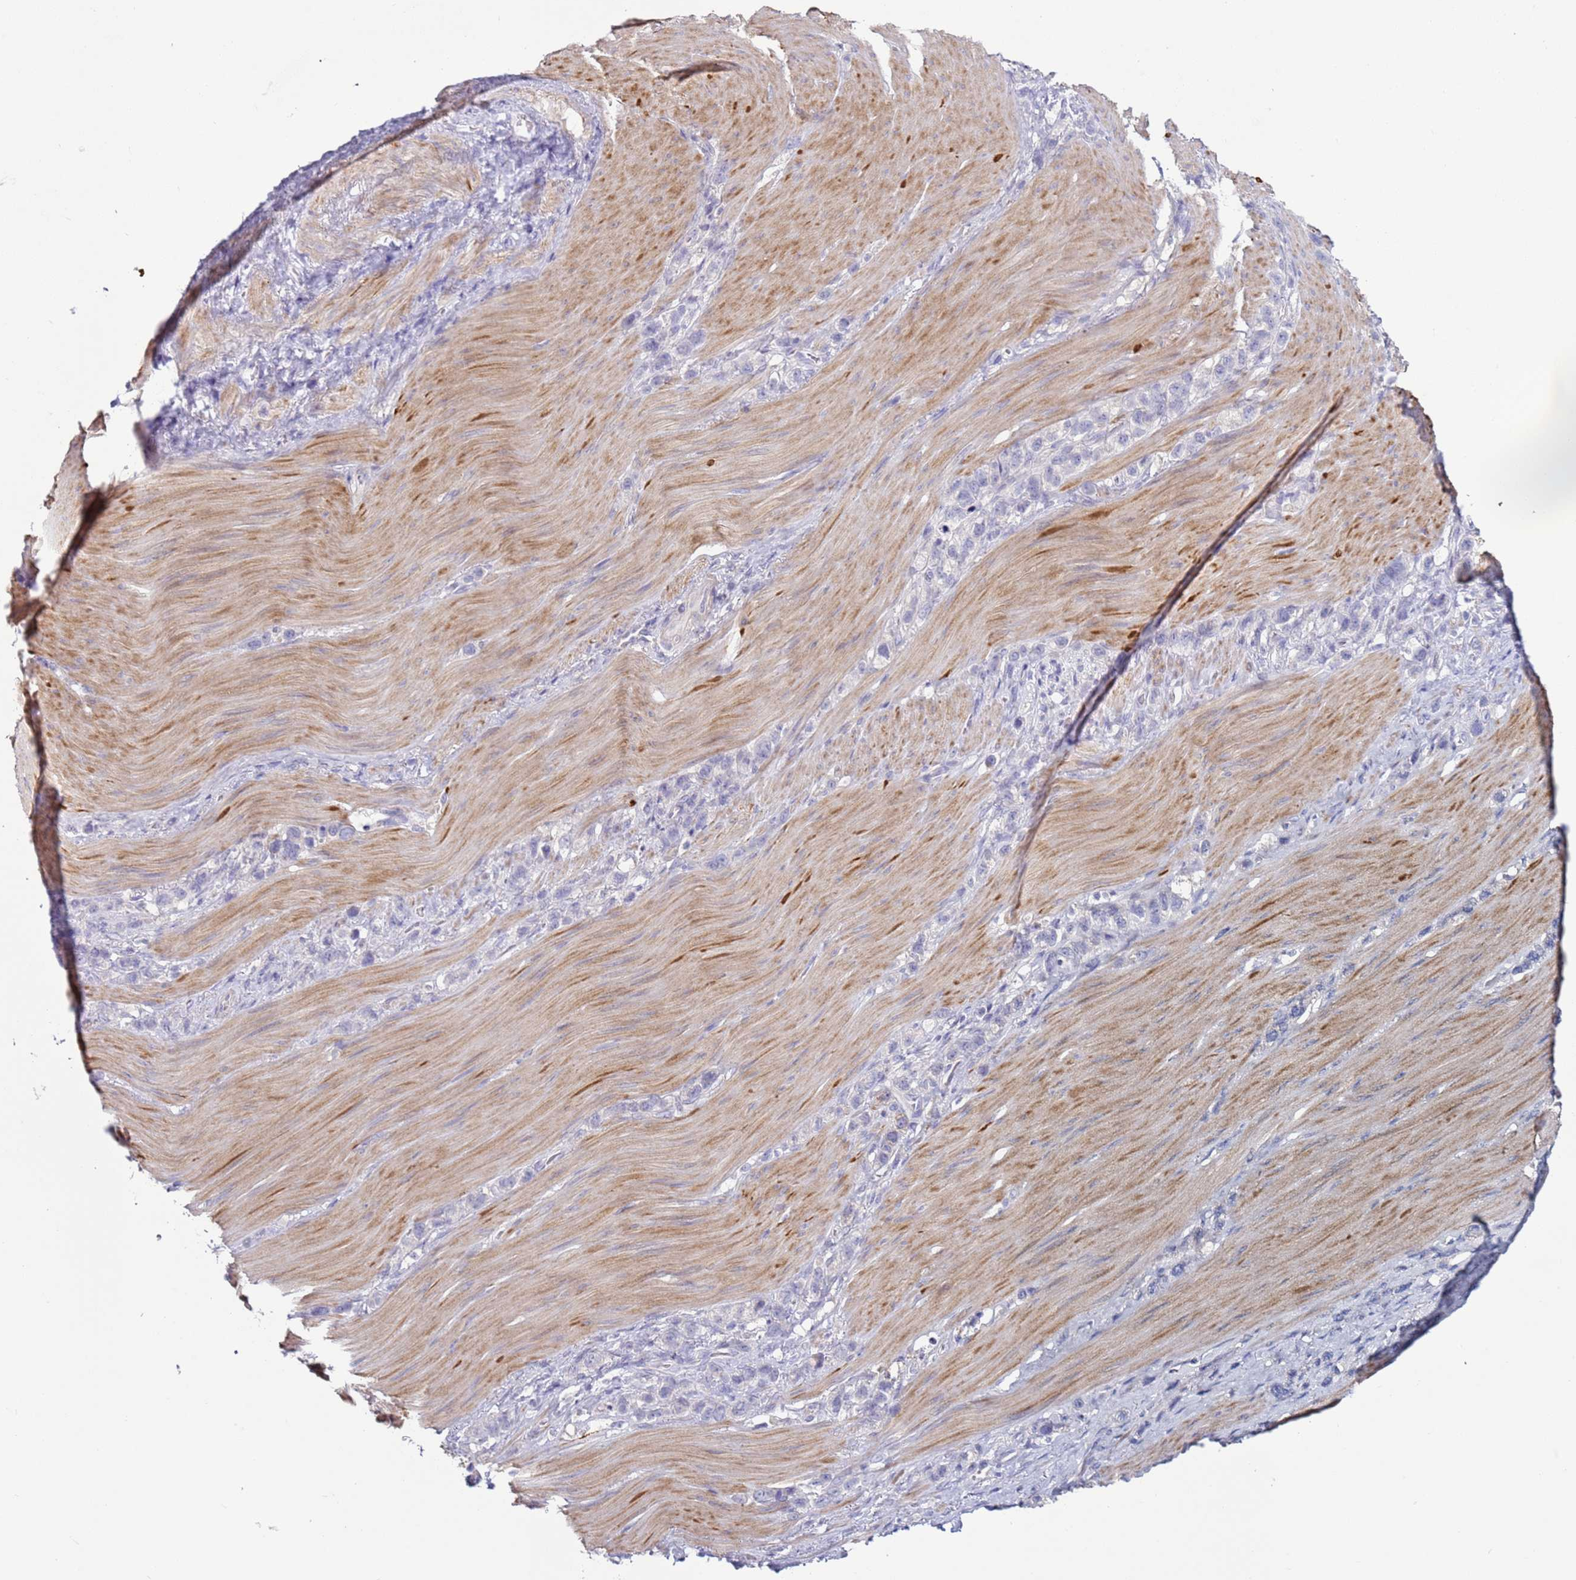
{"staining": {"intensity": "negative", "quantity": "none", "location": "none"}, "tissue": "stomach cancer", "cell_type": "Tumor cells", "image_type": "cancer", "snomed": [{"axis": "morphology", "description": "Adenocarcinoma, NOS"}, {"axis": "topography", "description": "Stomach"}], "caption": "A histopathology image of human adenocarcinoma (stomach) is negative for staining in tumor cells.", "gene": "NPAP1", "patient": {"sex": "female", "age": 65}}